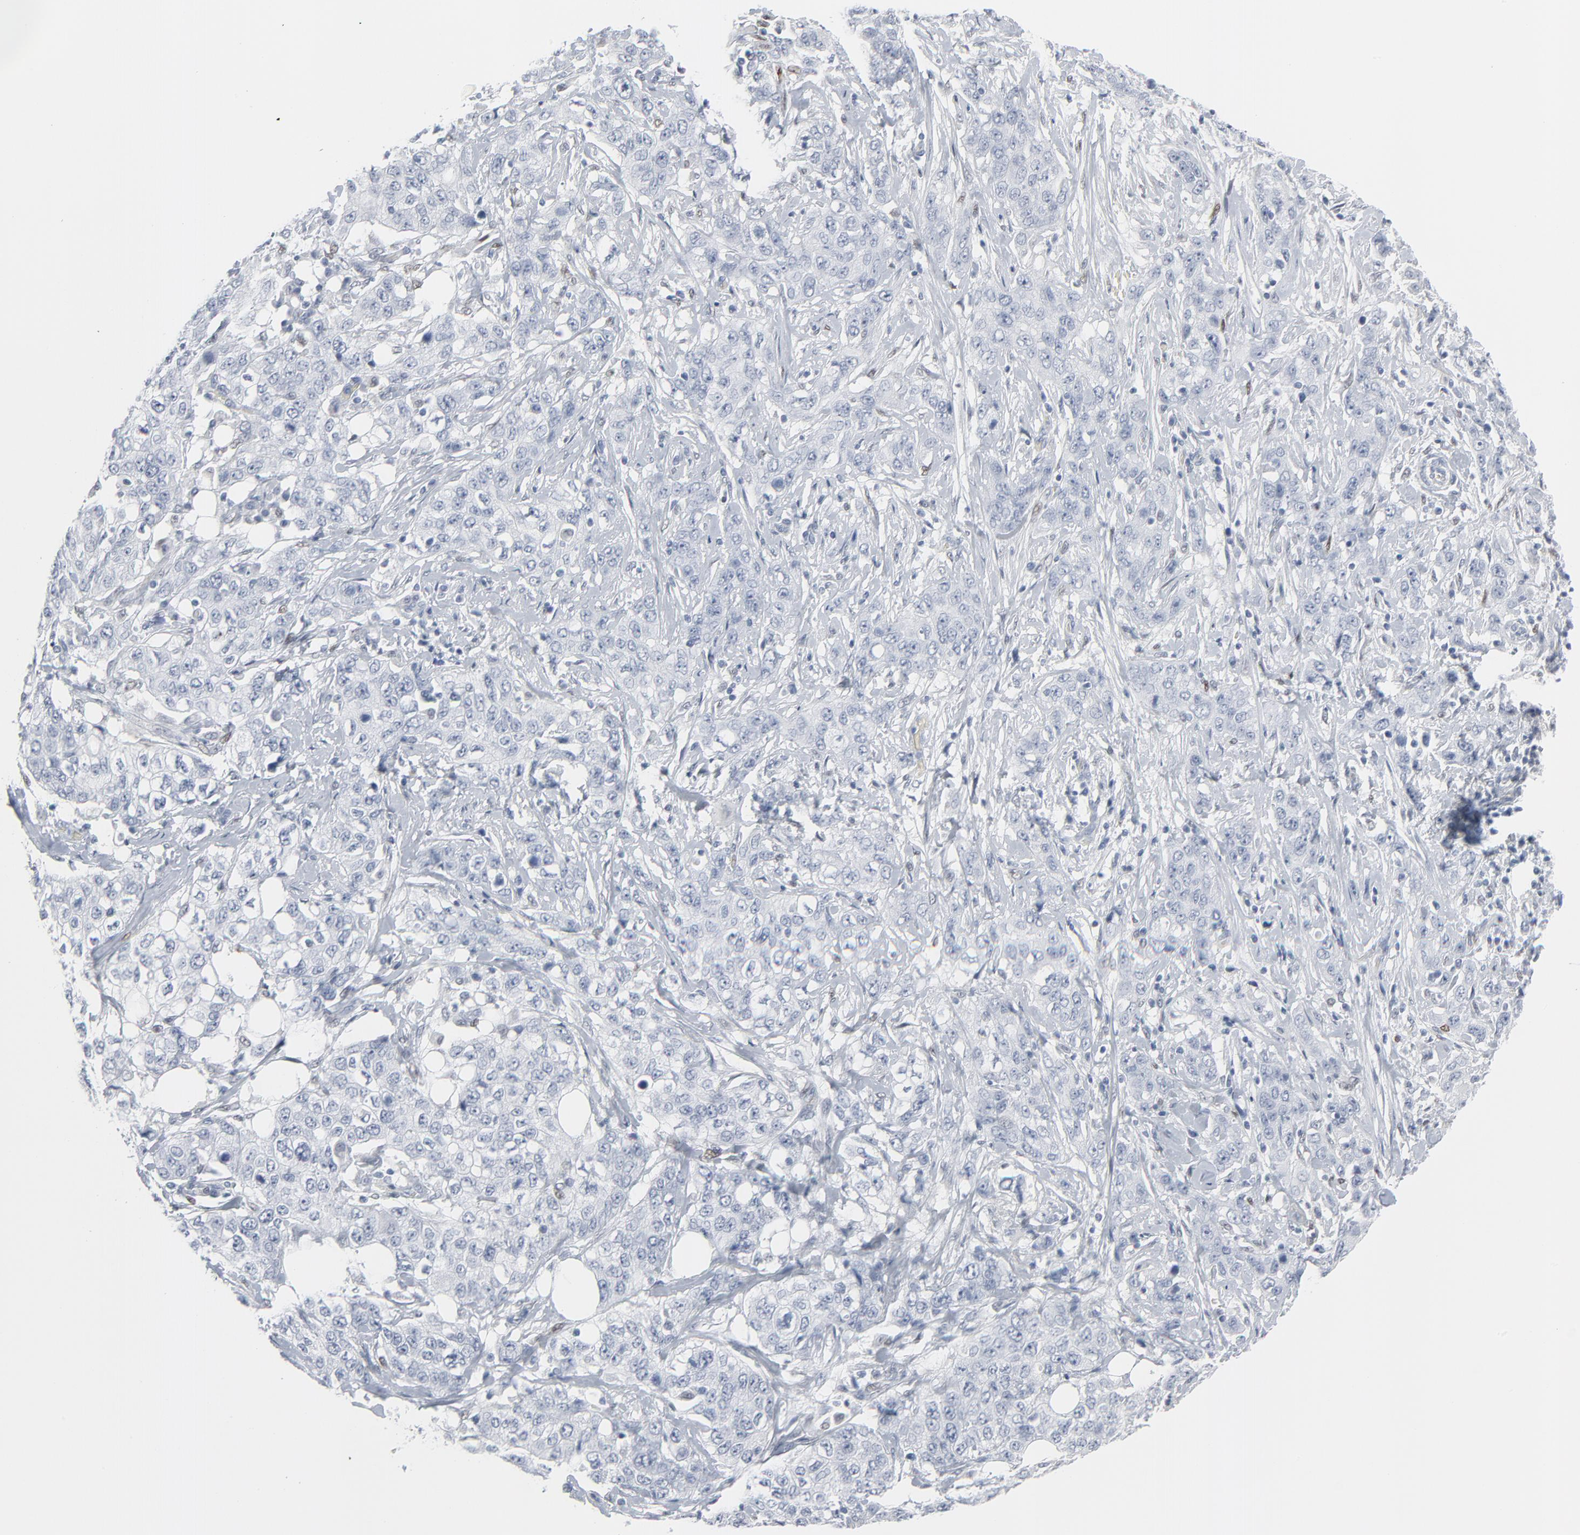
{"staining": {"intensity": "negative", "quantity": "none", "location": "none"}, "tissue": "stomach cancer", "cell_type": "Tumor cells", "image_type": "cancer", "snomed": [{"axis": "morphology", "description": "Adenocarcinoma, NOS"}, {"axis": "topography", "description": "Stomach"}], "caption": "Stomach adenocarcinoma was stained to show a protein in brown. There is no significant expression in tumor cells.", "gene": "MITF", "patient": {"sex": "male", "age": 48}}